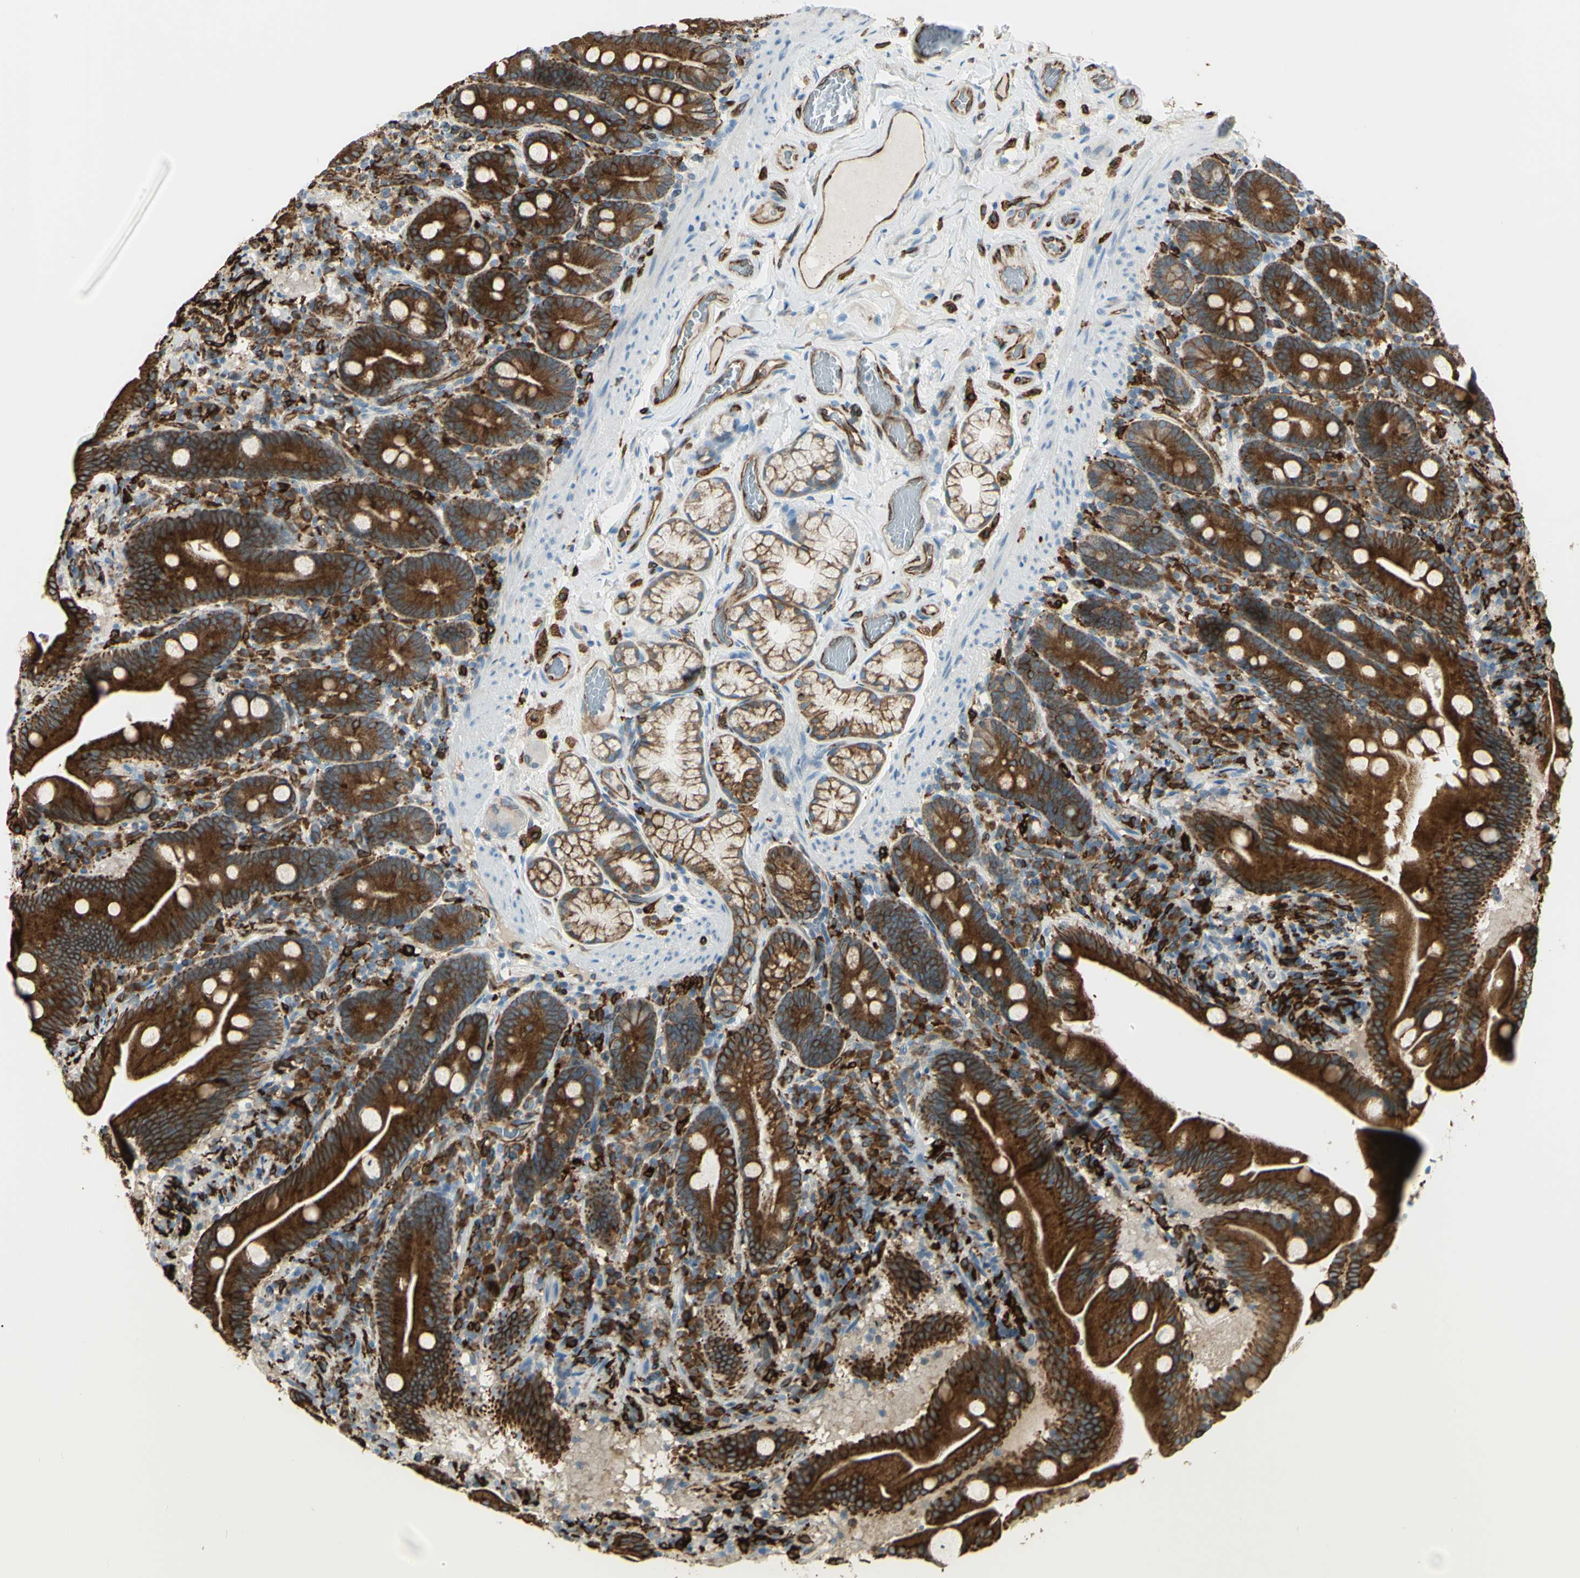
{"staining": {"intensity": "strong", "quantity": ">75%", "location": "cytoplasmic/membranous"}, "tissue": "duodenum", "cell_type": "Glandular cells", "image_type": "normal", "snomed": [{"axis": "morphology", "description": "Normal tissue, NOS"}, {"axis": "topography", "description": "Duodenum"}], "caption": "A micrograph of duodenum stained for a protein demonstrates strong cytoplasmic/membranous brown staining in glandular cells. (DAB (3,3'-diaminobenzidine) IHC, brown staining for protein, blue staining for nuclei).", "gene": "CD74", "patient": {"sex": "male", "age": 54}}